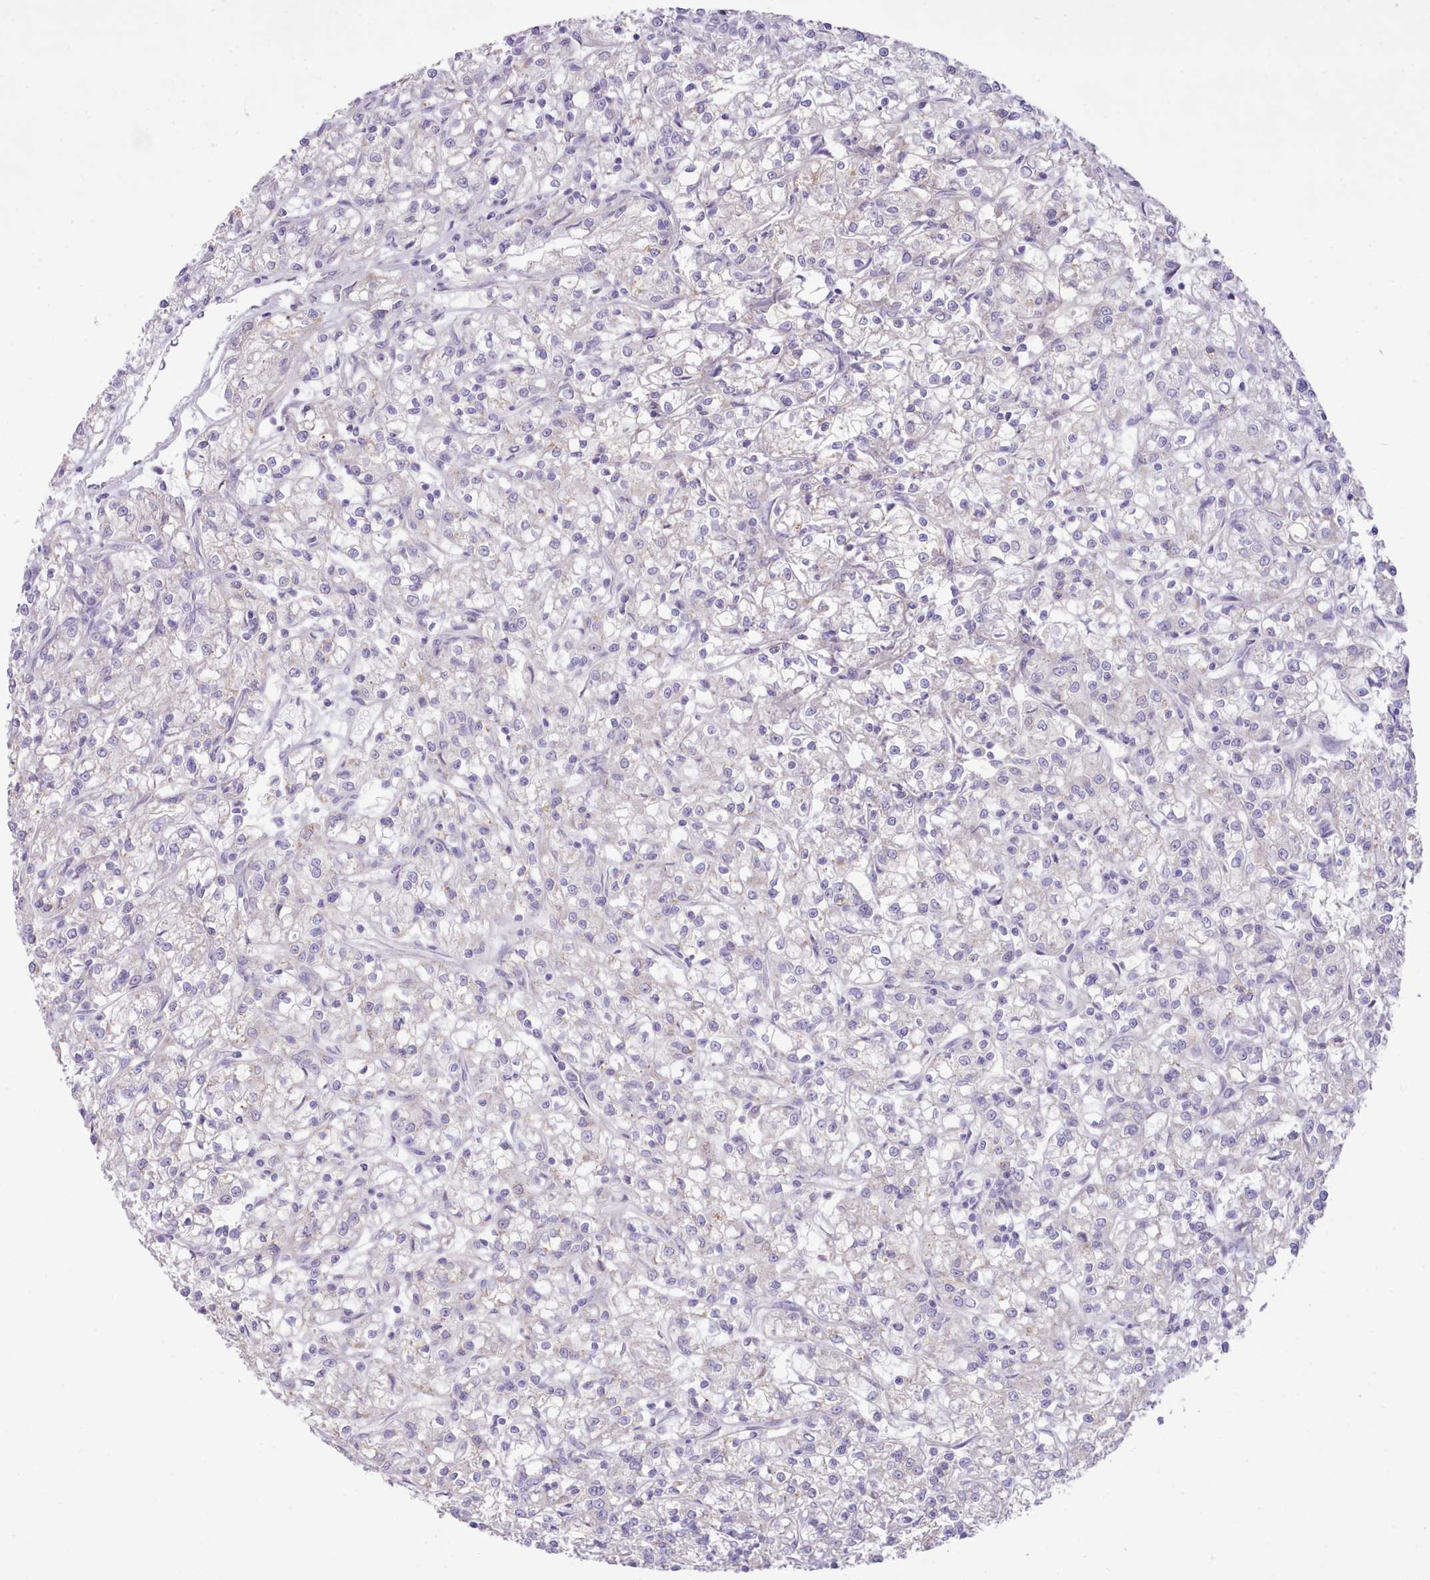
{"staining": {"intensity": "negative", "quantity": "none", "location": "none"}, "tissue": "renal cancer", "cell_type": "Tumor cells", "image_type": "cancer", "snomed": [{"axis": "morphology", "description": "Adenocarcinoma, NOS"}, {"axis": "topography", "description": "Kidney"}], "caption": "Immunohistochemistry image of adenocarcinoma (renal) stained for a protein (brown), which reveals no staining in tumor cells.", "gene": "CCL1", "patient": {"sex": "female", "age": 59}}